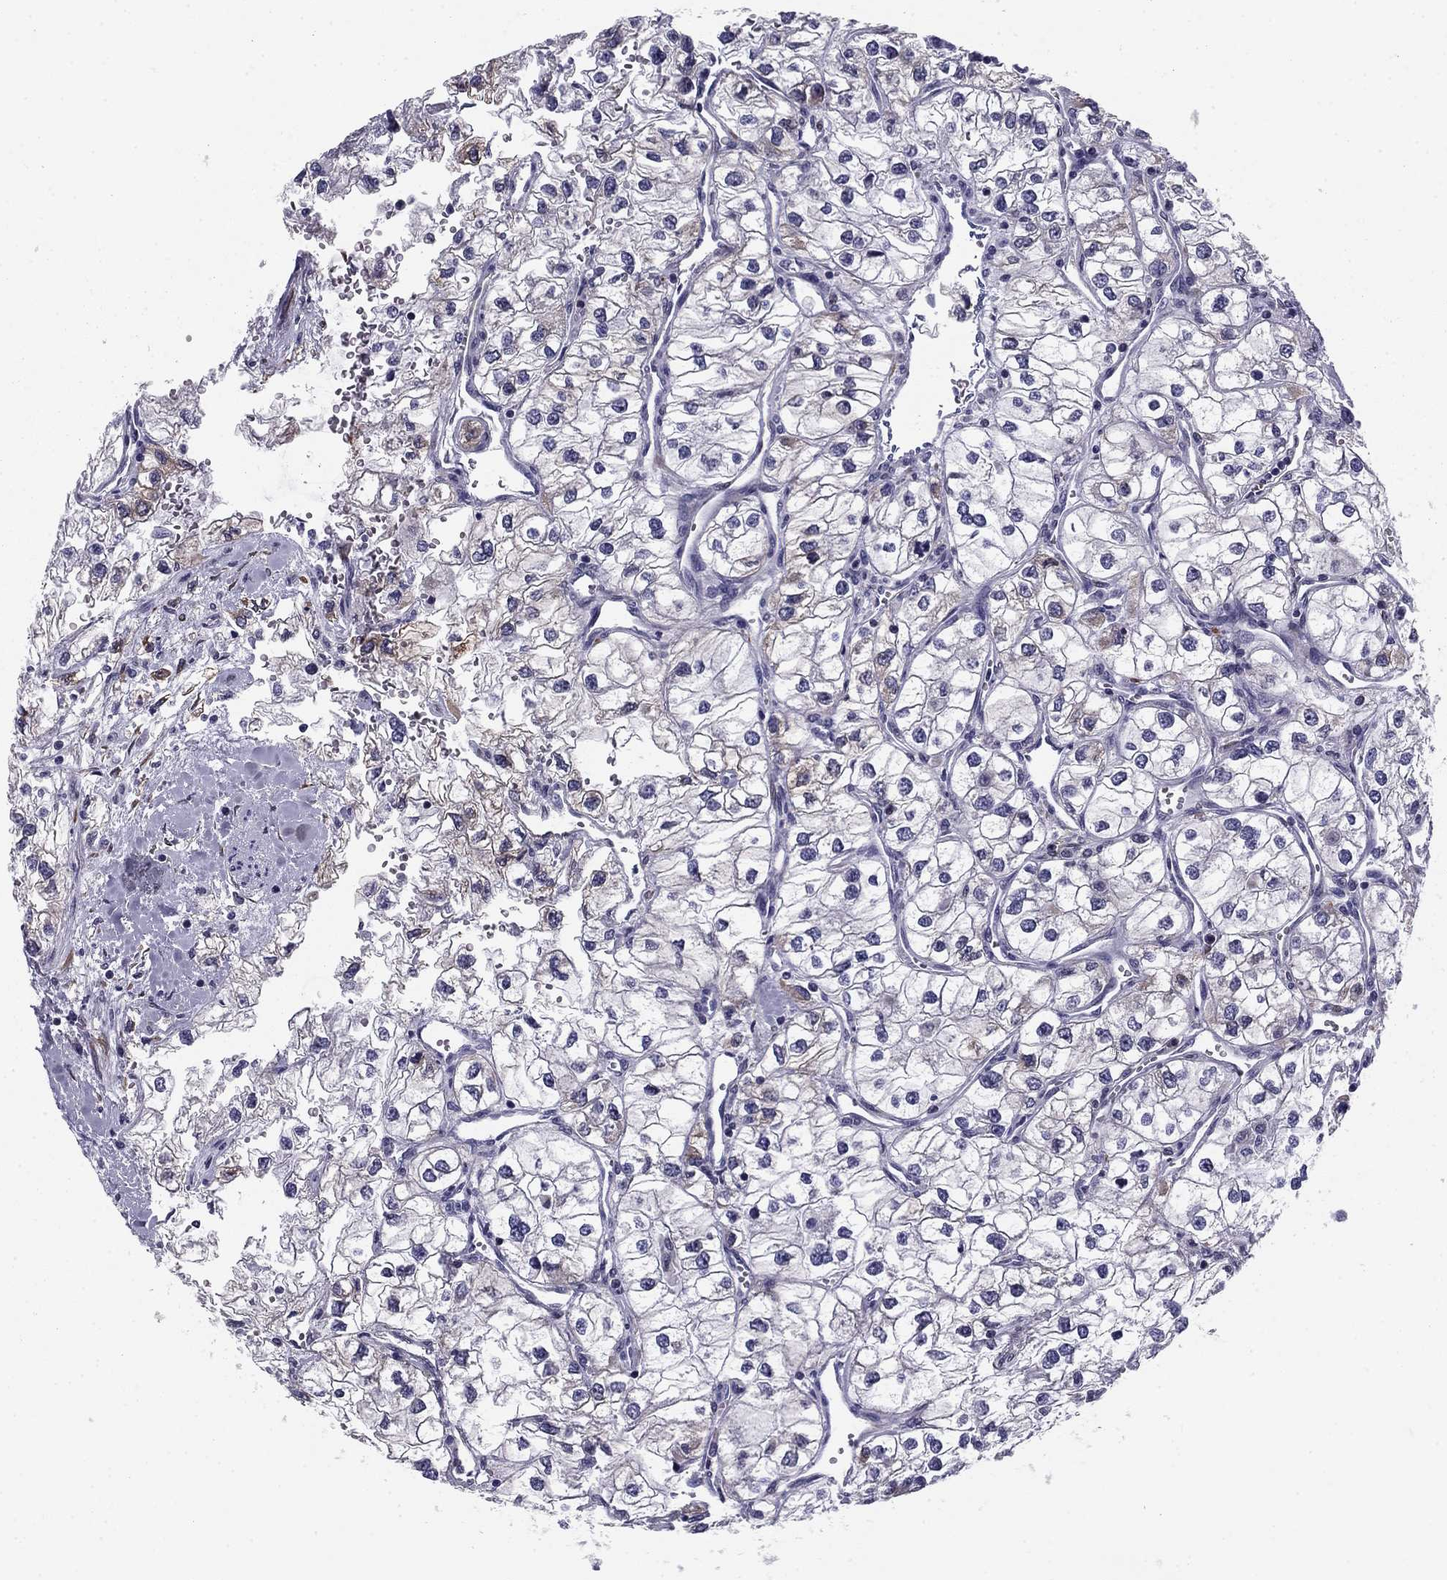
{"staining": {"intensity": "weak", "quantity": "<25%", "location": "cytoplasmic/membranous"}, "tissue": "renal cancer", "cell_type": "Tumor cells", "image_type": "cancer", "snomed": [{"axis": "morphology", "description": "Adenocarcinoma, NOS"}, {"axis": "topography", "description": "Kidney"}], "caption": "Immunohistochemistry (IHC) of renal cancer (adenocarcinoma) displays no staining in tumor cells.", "gene": "TMED3", "patient": {"sex": "male", "age": 59}}